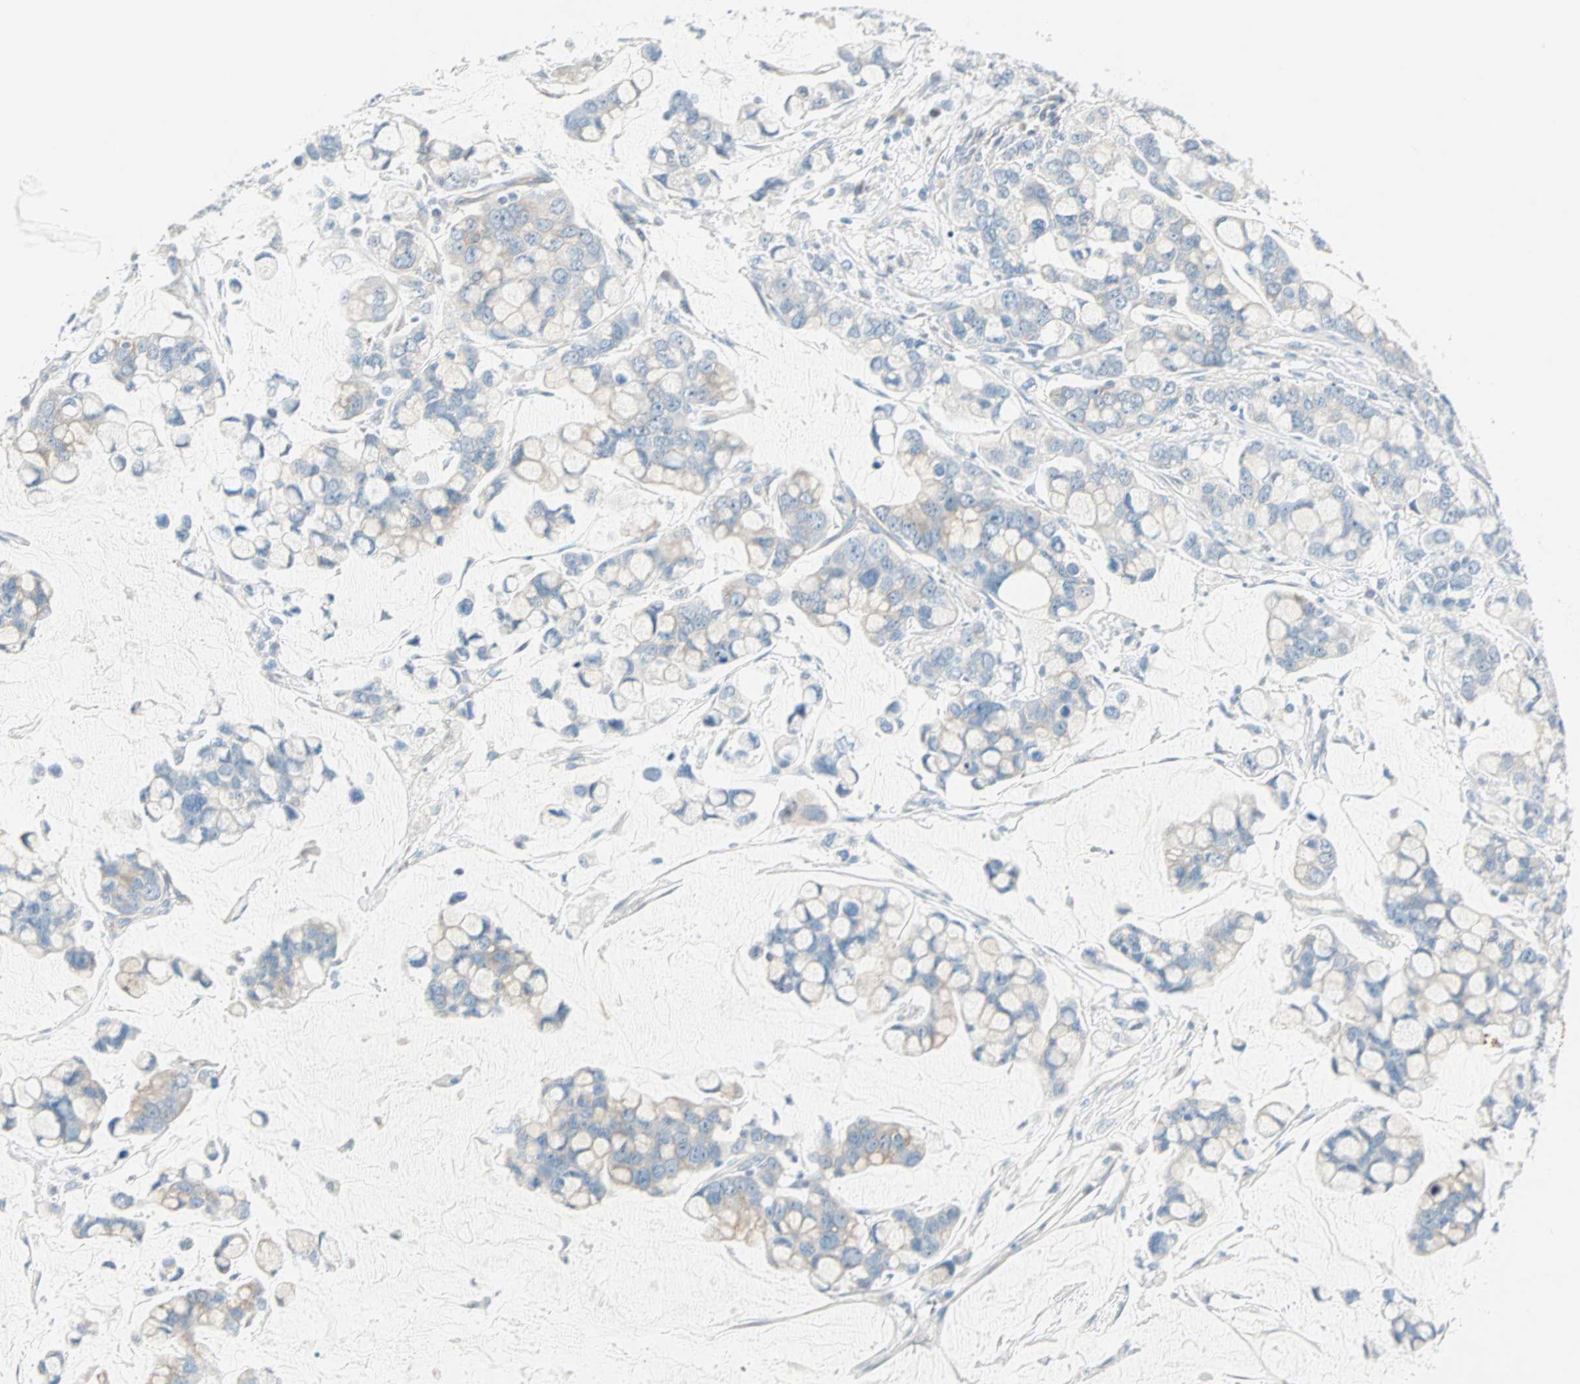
{"staining": {"intensity": "negative", "quantity": "none", "location": "none"}, "tissue": "stomach cancer", "cell_type": "Tumor cells", "image_type": "cancer", "snomed": [{"axis": "morphology", "description": "Adenocarcinoma, NOS"}, {"axis": "topography", "description": "Stomach, lower"}], "caption": "This is an immunohistochemistry (IHC) histopathology image of adenocarcinoma (stomach). There is no positivity in tumor cells.", "gene": "SULT1C2", "patient": {"sex": "male", "age": 84}}